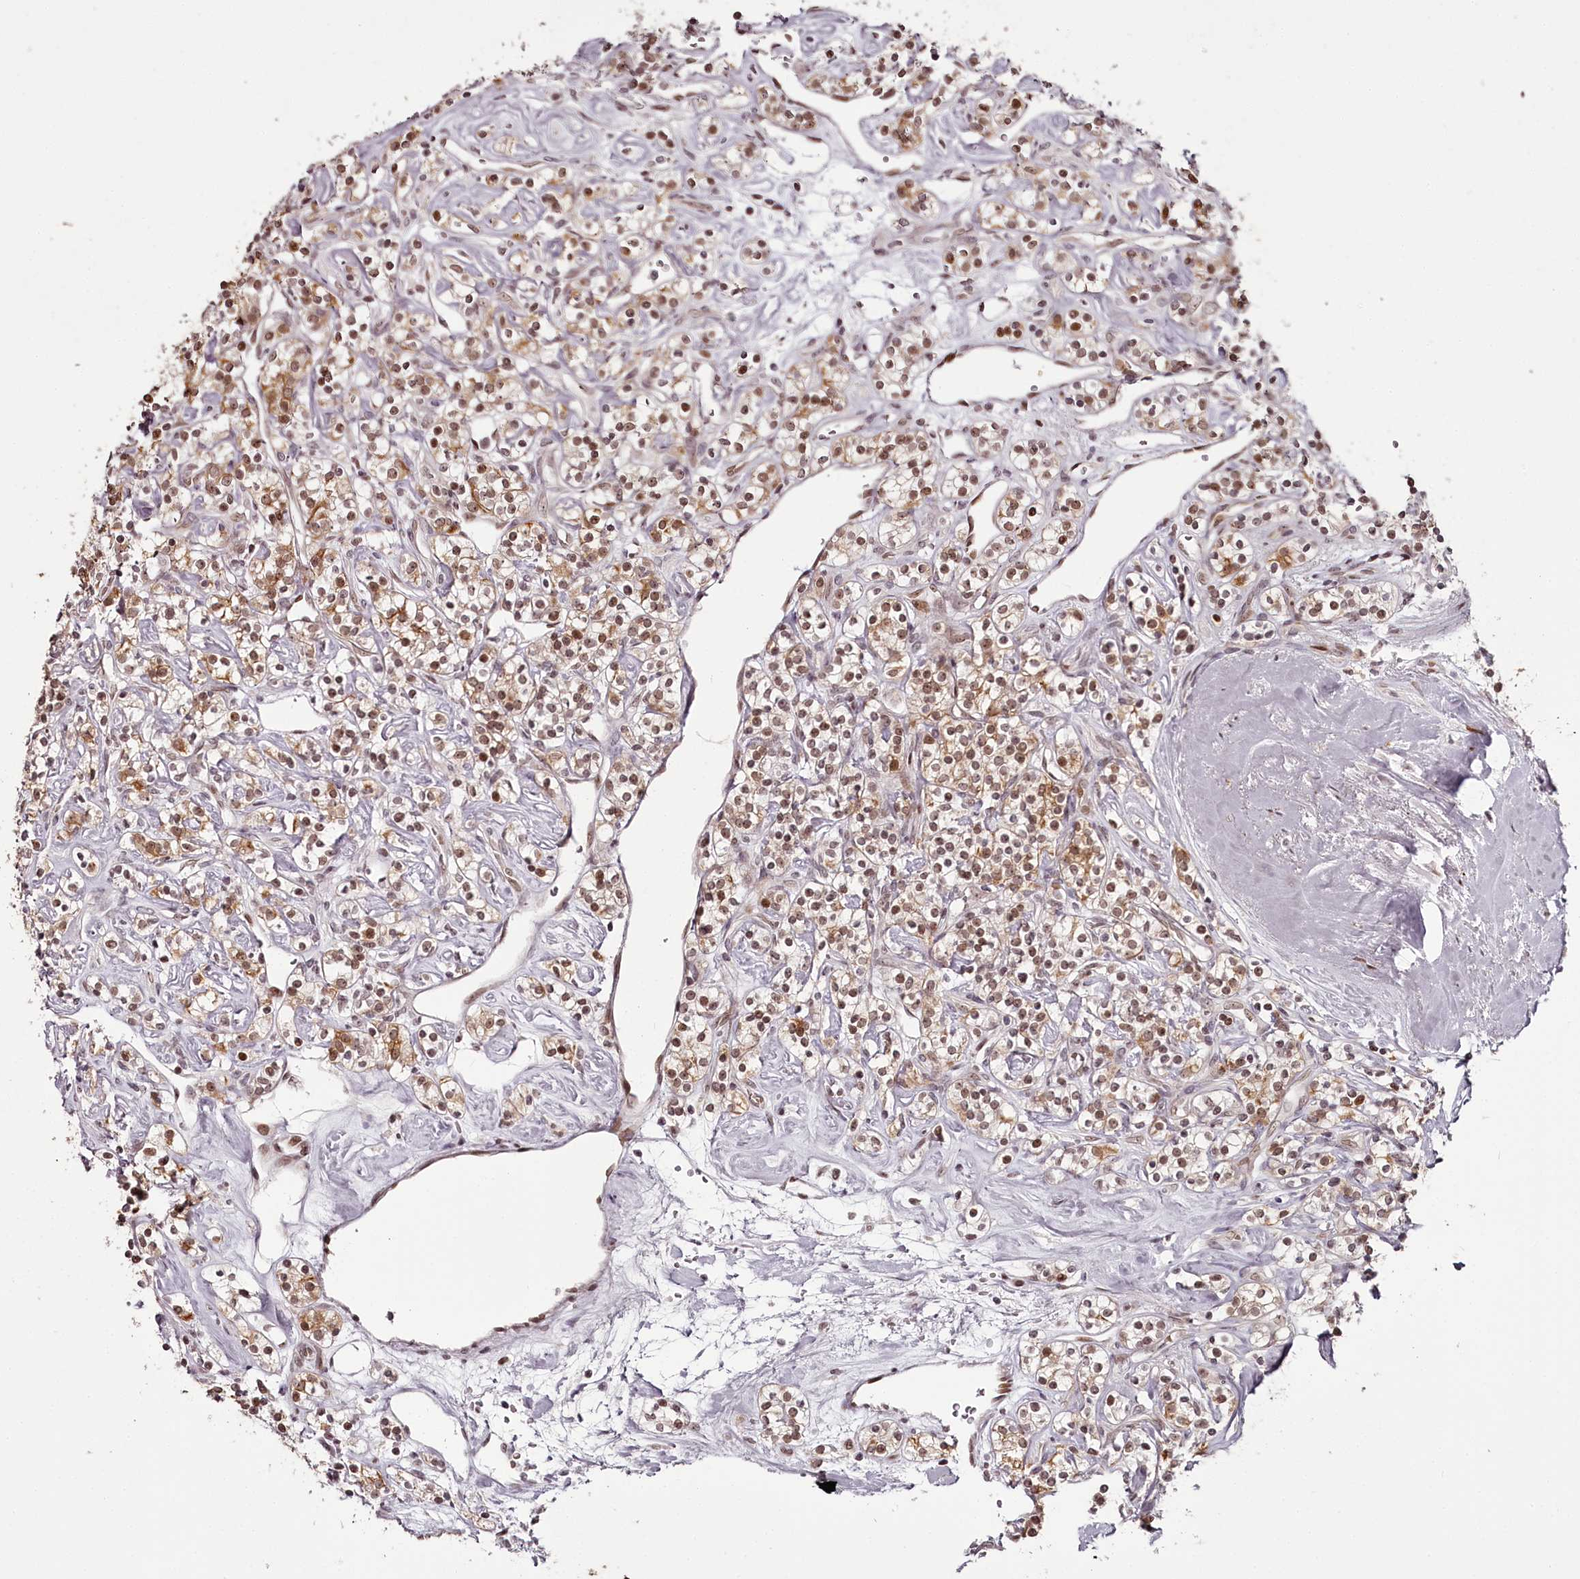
{"staining": {"intensity": "moderate", "quantity": ">75%", "location": "cytoplasmic/membranous,nuclear"}, "tissue": "renal cancer", "cell_type": "Tumor cells", "image_type": "cancer", "snomed": [{"axis": "morphology", "description": "Adenocarcinoma, NOS"}, {"axis": "topography", "description": "Kidney"}], "caption": "Tumor cells exhibit moderate cytoplasmic/membranous and nuclear positivity in approximately >75% of cells in adenocarcinoma (renal).", "gene": "THYN1", "patient": {"sex": "male", "age": 77}}